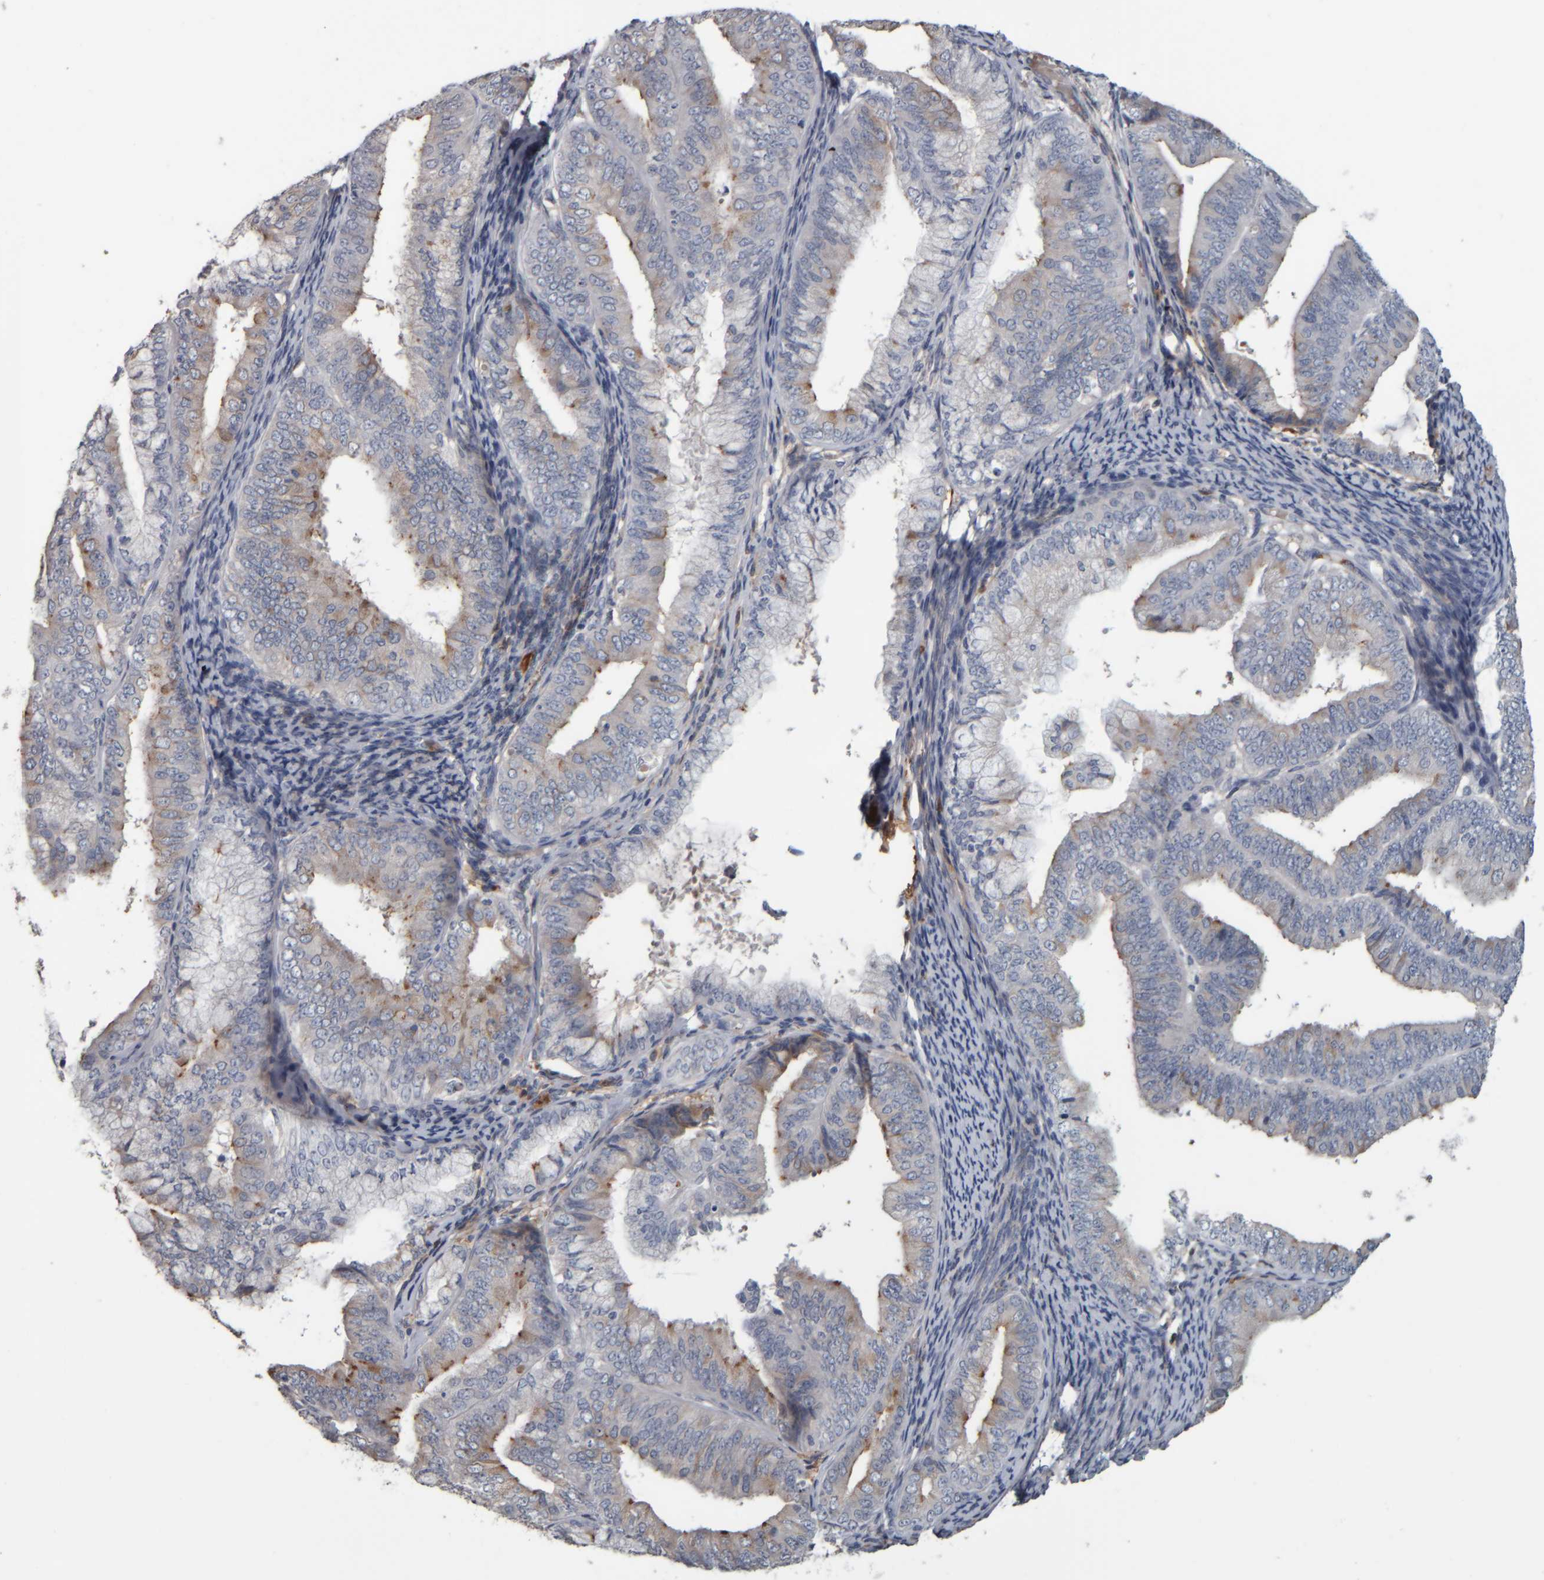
{"staining": {"intensity": "weak", "quantity": "25%-75%", "location": "cytoplasmic/membranous"}, "tissue": "endometrial cancer", "cell_type": "Tumor cells", "image_type": "cancer", "snomed": [{"axis": "morphology", "description": "Adenocarcinoma, NOS"}, {"axis": "topography", "description": "Endometrium"}], "caption": "Immunohistochemical staining of endometrial cancer (adenocarcinoma) displays weak cytoplasmic/membranous protein expression in approximately 25%-75% of tumor cells.", "gene": "CAVIN4", "patient": {"sex": "female", "age": 63}}